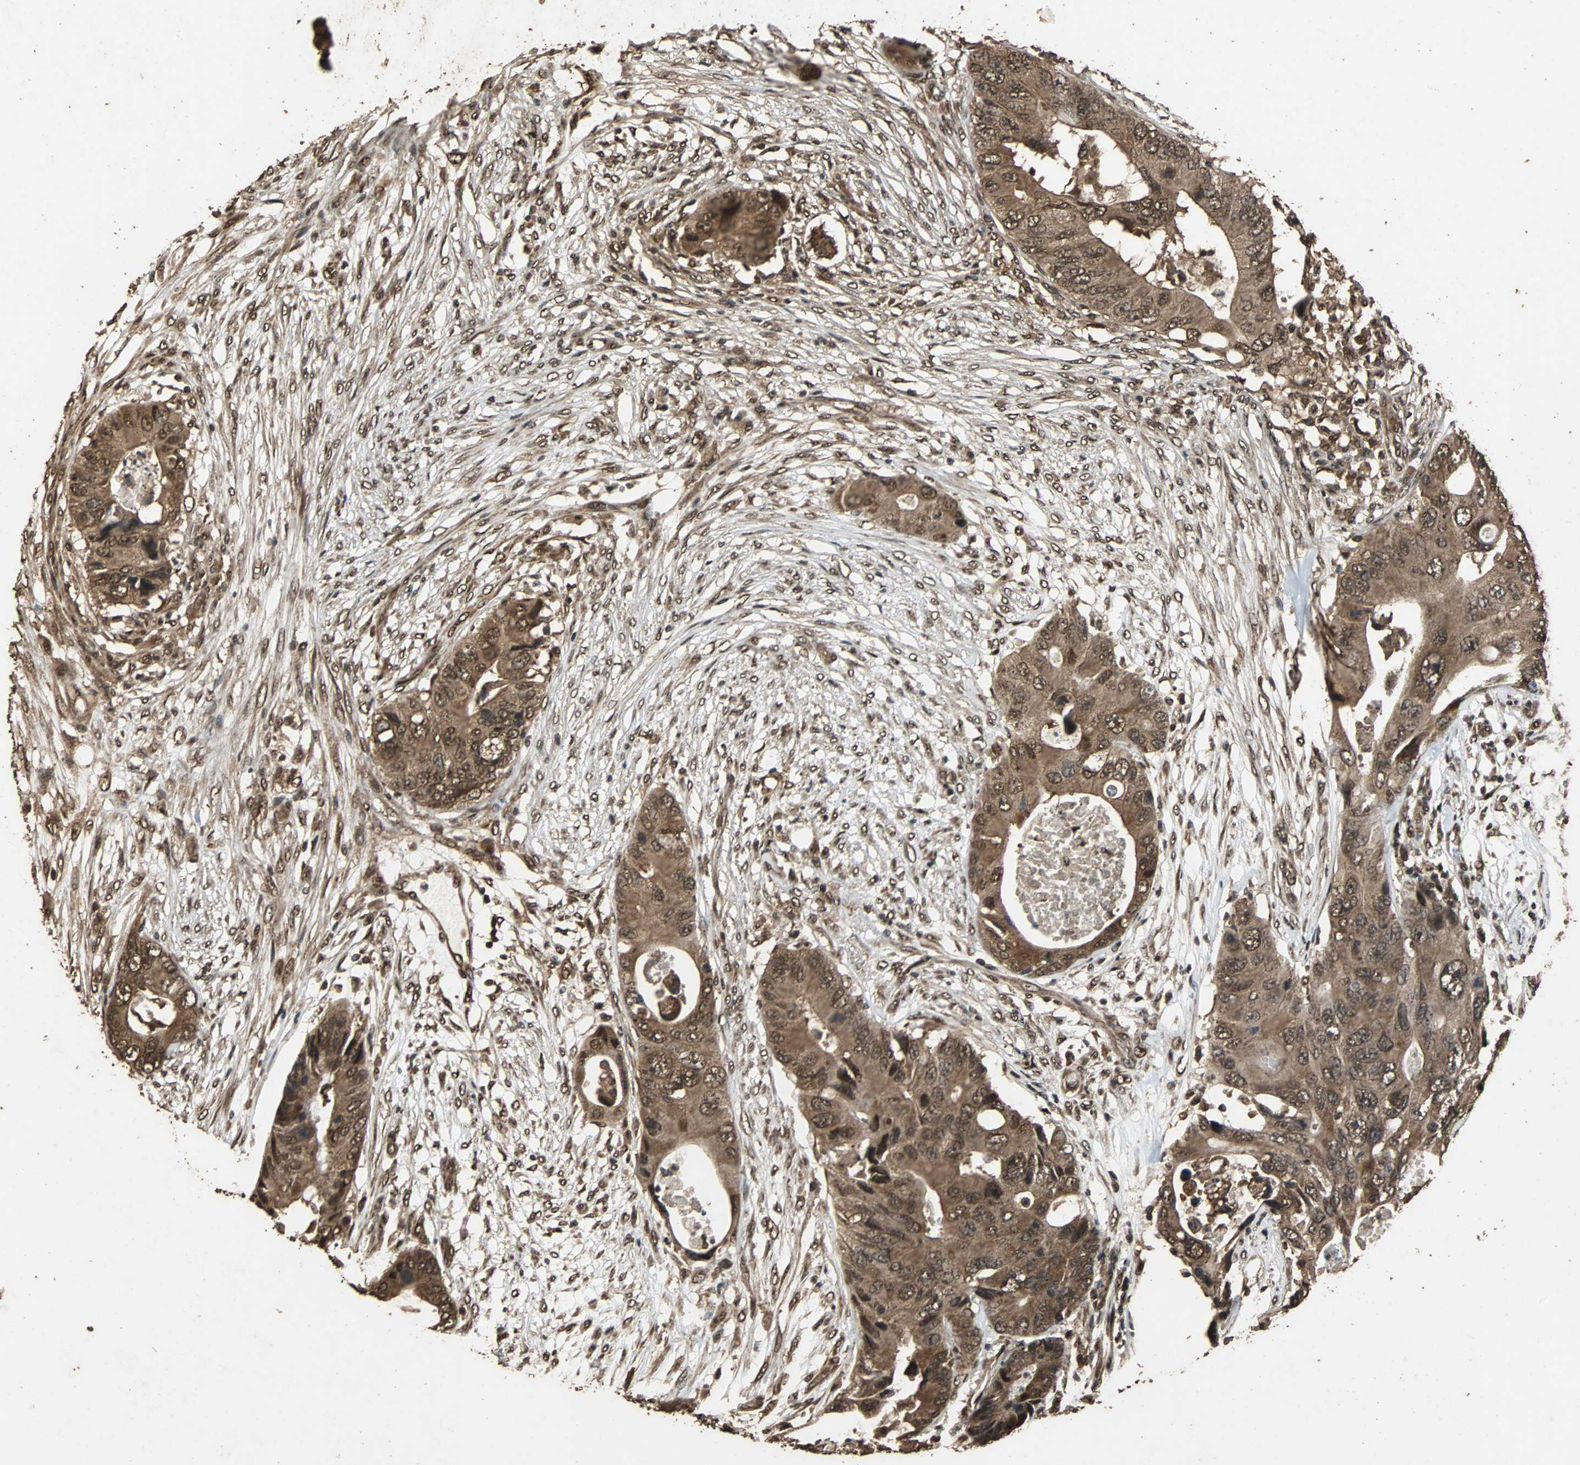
{"staining": {"intensity": "strong", "quantity": ">75%", "location": "cytoplasmic/membranous,nuclear"}, "tissue": "colorectal cancer", "cell_type": "Tumor cells", "image_type": "cancer", "snomed": [{"axis": "morphology", "description": "Adenocarcinoma, NOS"}, {"axis": "topography", "description": "Colon"}], "caption": "Immunohistochemical staining of adenocarcinoma (colorectal) shows high levels of strong cytoplasmic/membranous and nuclear protein staining in about >75% of tumor cells.", "gene": "ZNF18", "patient": {"sex": "male", "age": 71}}